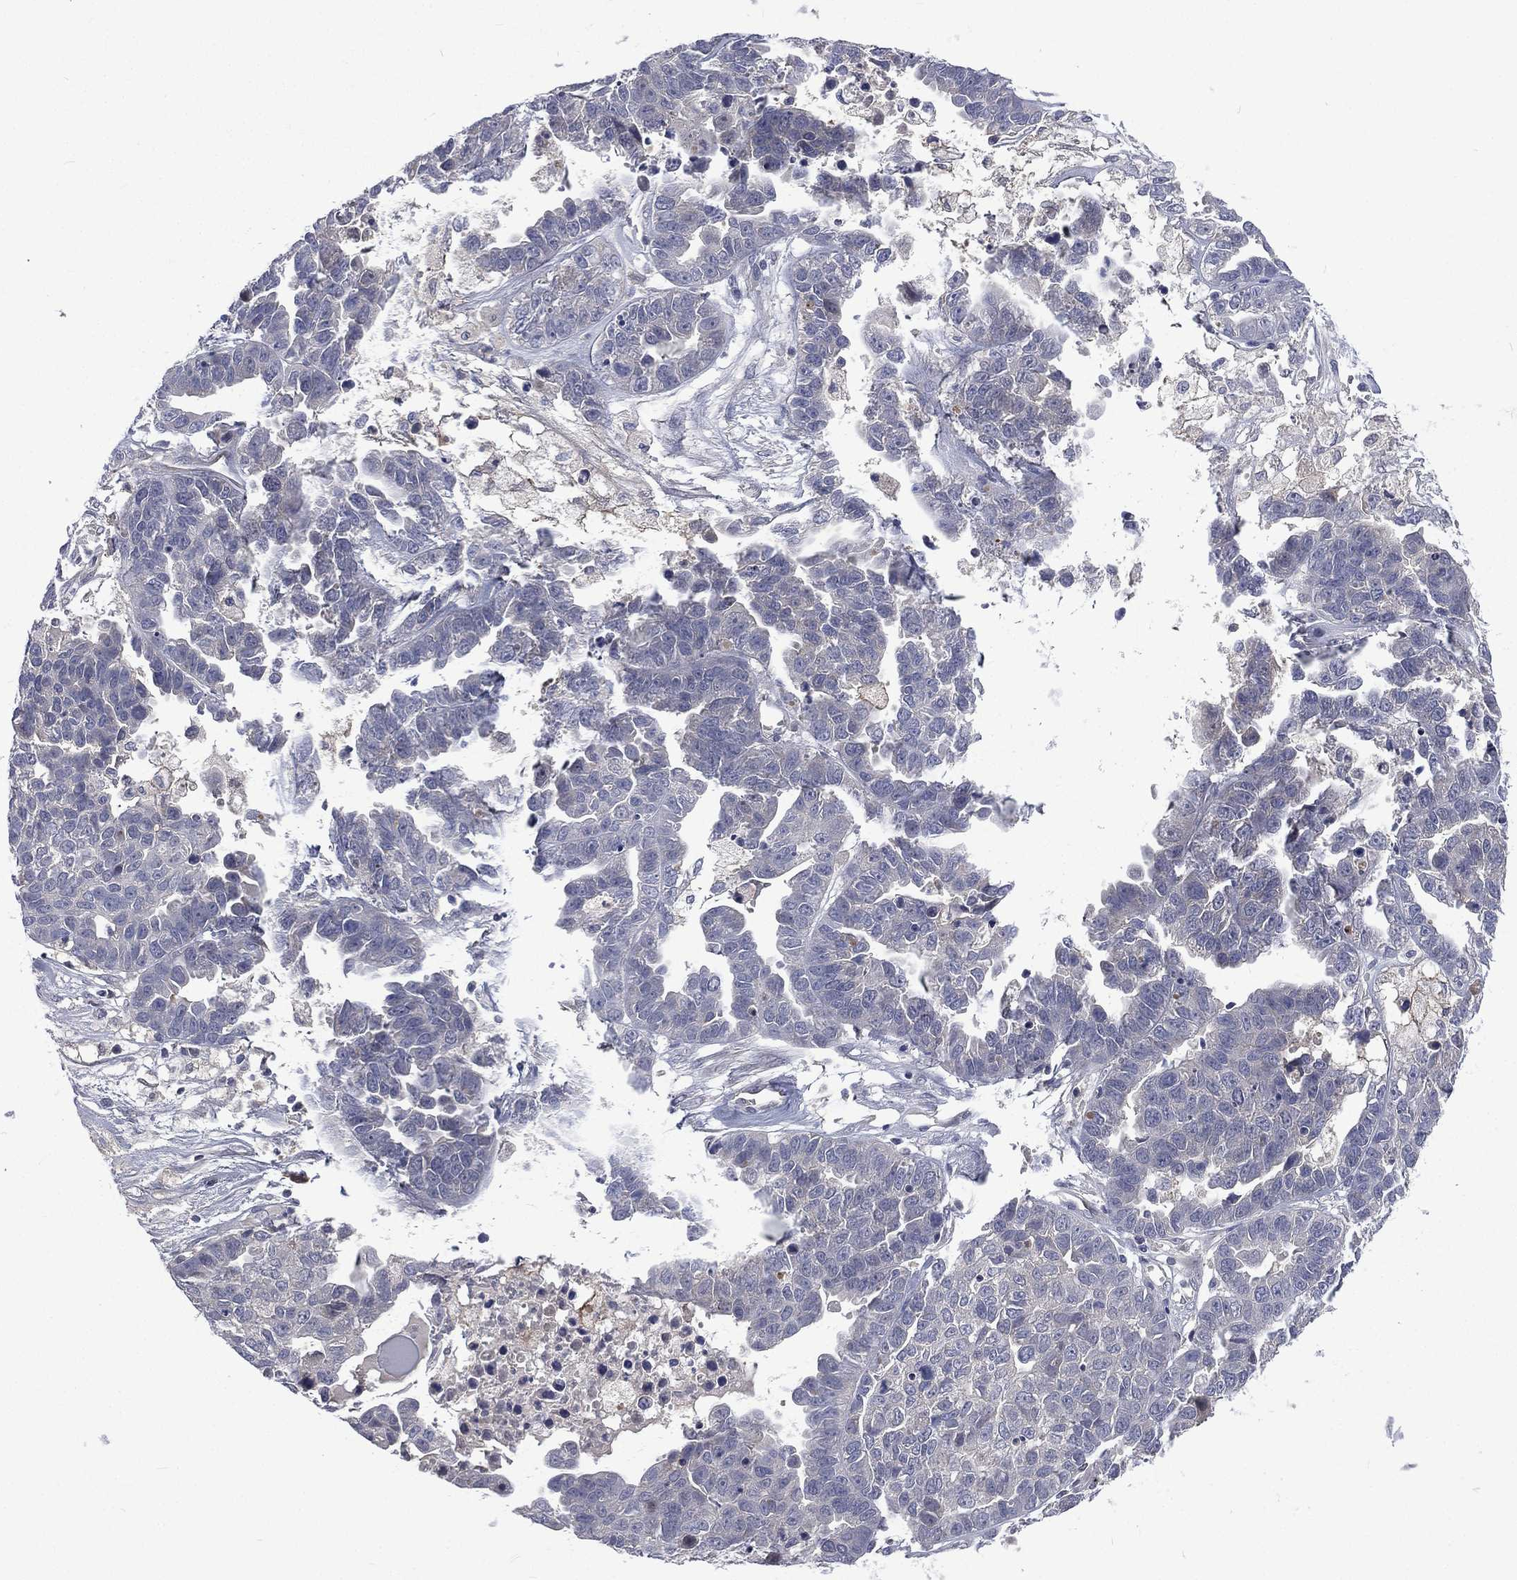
{"staining": {"intensity": "negative", "quantity": "none", "location": "none"}, "tissue": "ovarian cancer", "cell_type": "Tumor cells", "image_type": "cancer", "snomed": [{"axis": "morphology", "description": "Cystadenocarcinoma, serous, NOS"}, {"axis": "topography", "description": "Ovary"}], "caption": "An immunohistochemistry (IHC) histopathology image of serous cystadenocarcinoma (ovarian) is shown. There is no staining in tumor cells of serous cystadenocarcinoma (ovarian).", "gene": "CA12", "patient": {"sex": "female", "age": 87}}